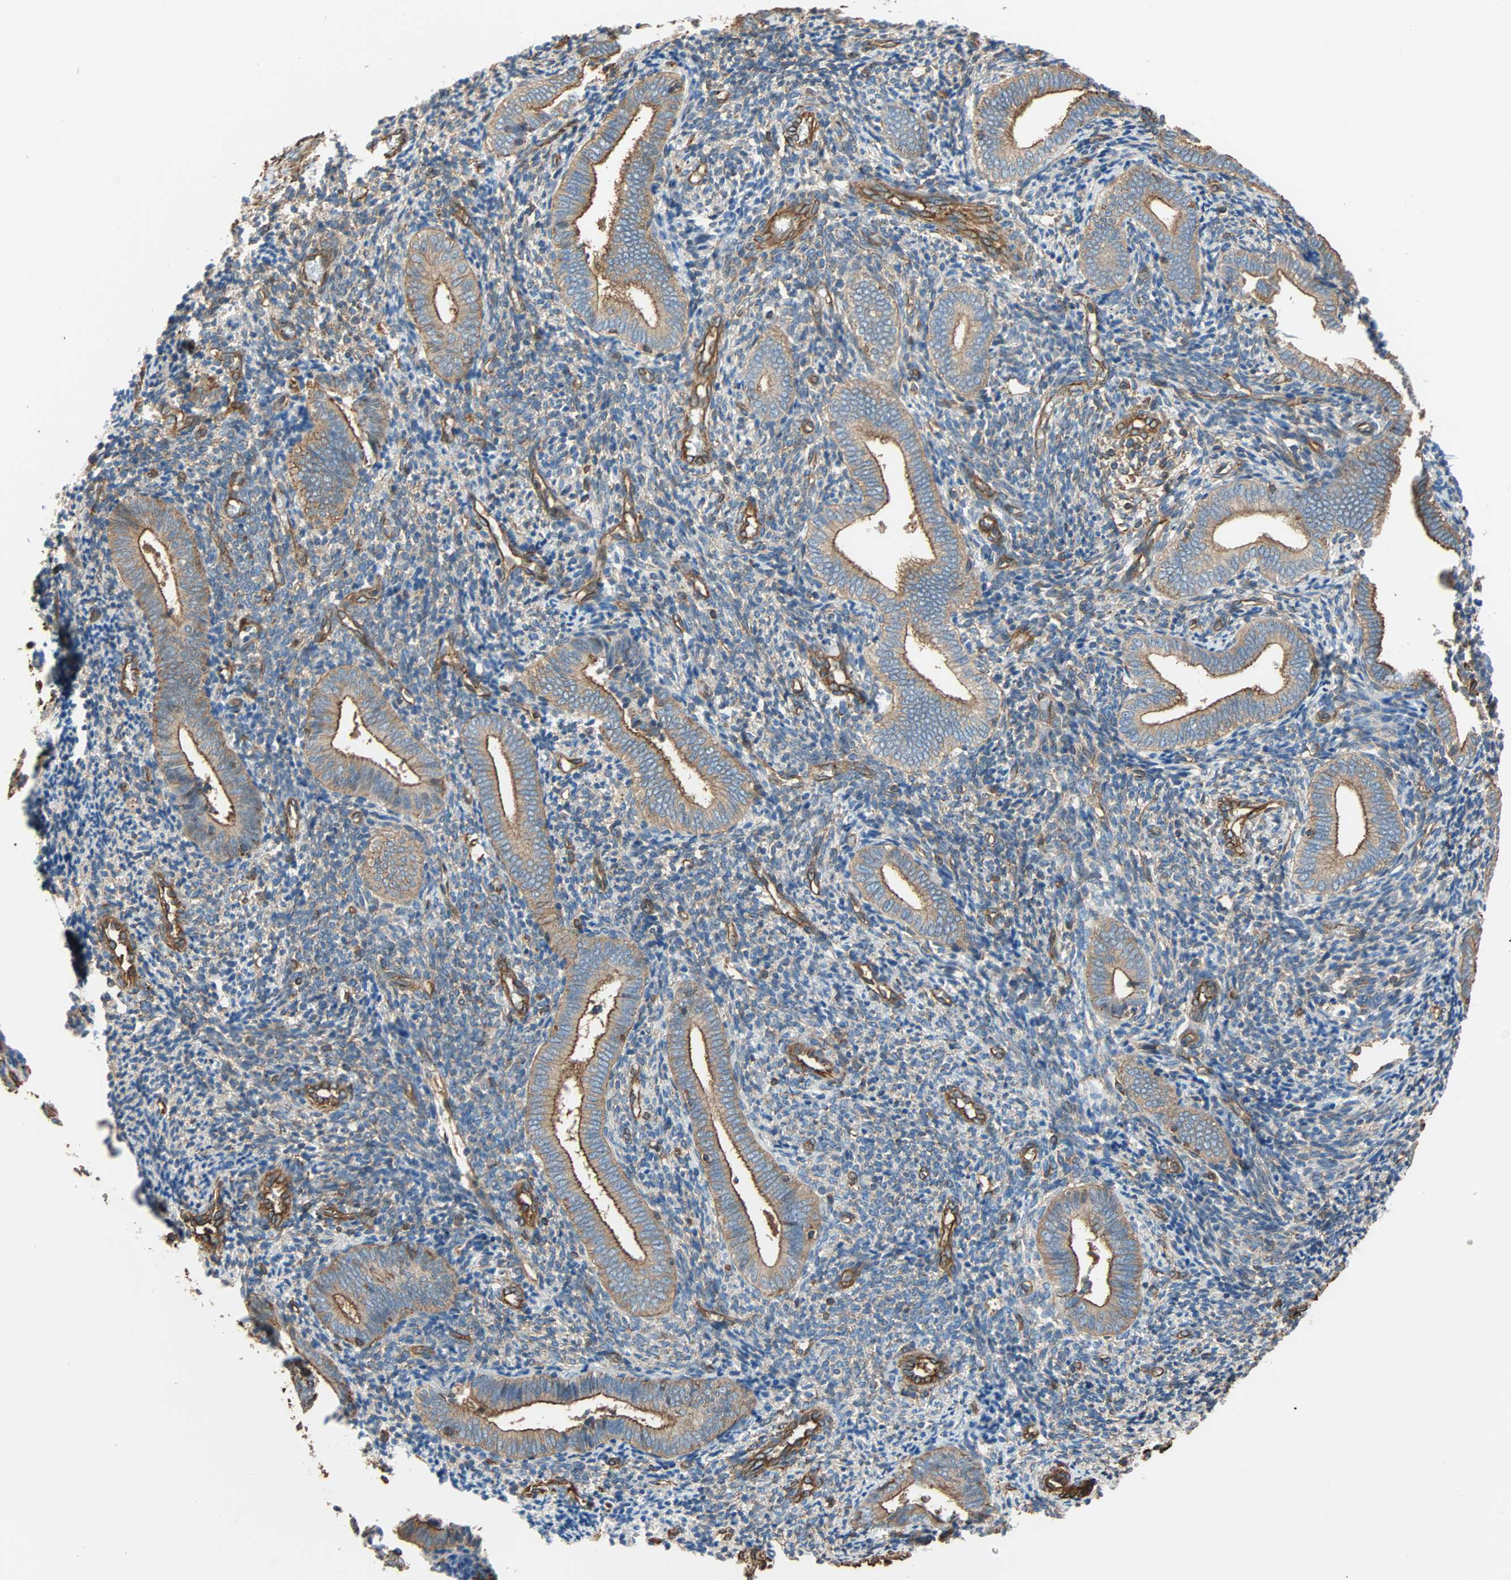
{"staining": {"intensity": "weak", "quantity": "<25%", "location": "cytoplasmic/membranous"}, "tissue": "endometrium", "cell_type": "Cells in endometrial stroma", "image_type": "normal", "snomed": [{"axis": "morphology", "description": "Normal tissue, NOS"}, {"axis": "topography", "description": "Uterus"}, {"axis": "topography", "description": "Endometrium"}], "caption": "Immunohistochemistry image of benign endometrium: human endometrium stained with DAB reveals no significant protein positivity in cells in endometrial stroma. (Brightfield microscopy of DAB IHC at high magnification).", "gene": "GALNT10", "patient": {"sex": "female", "age": 33}}